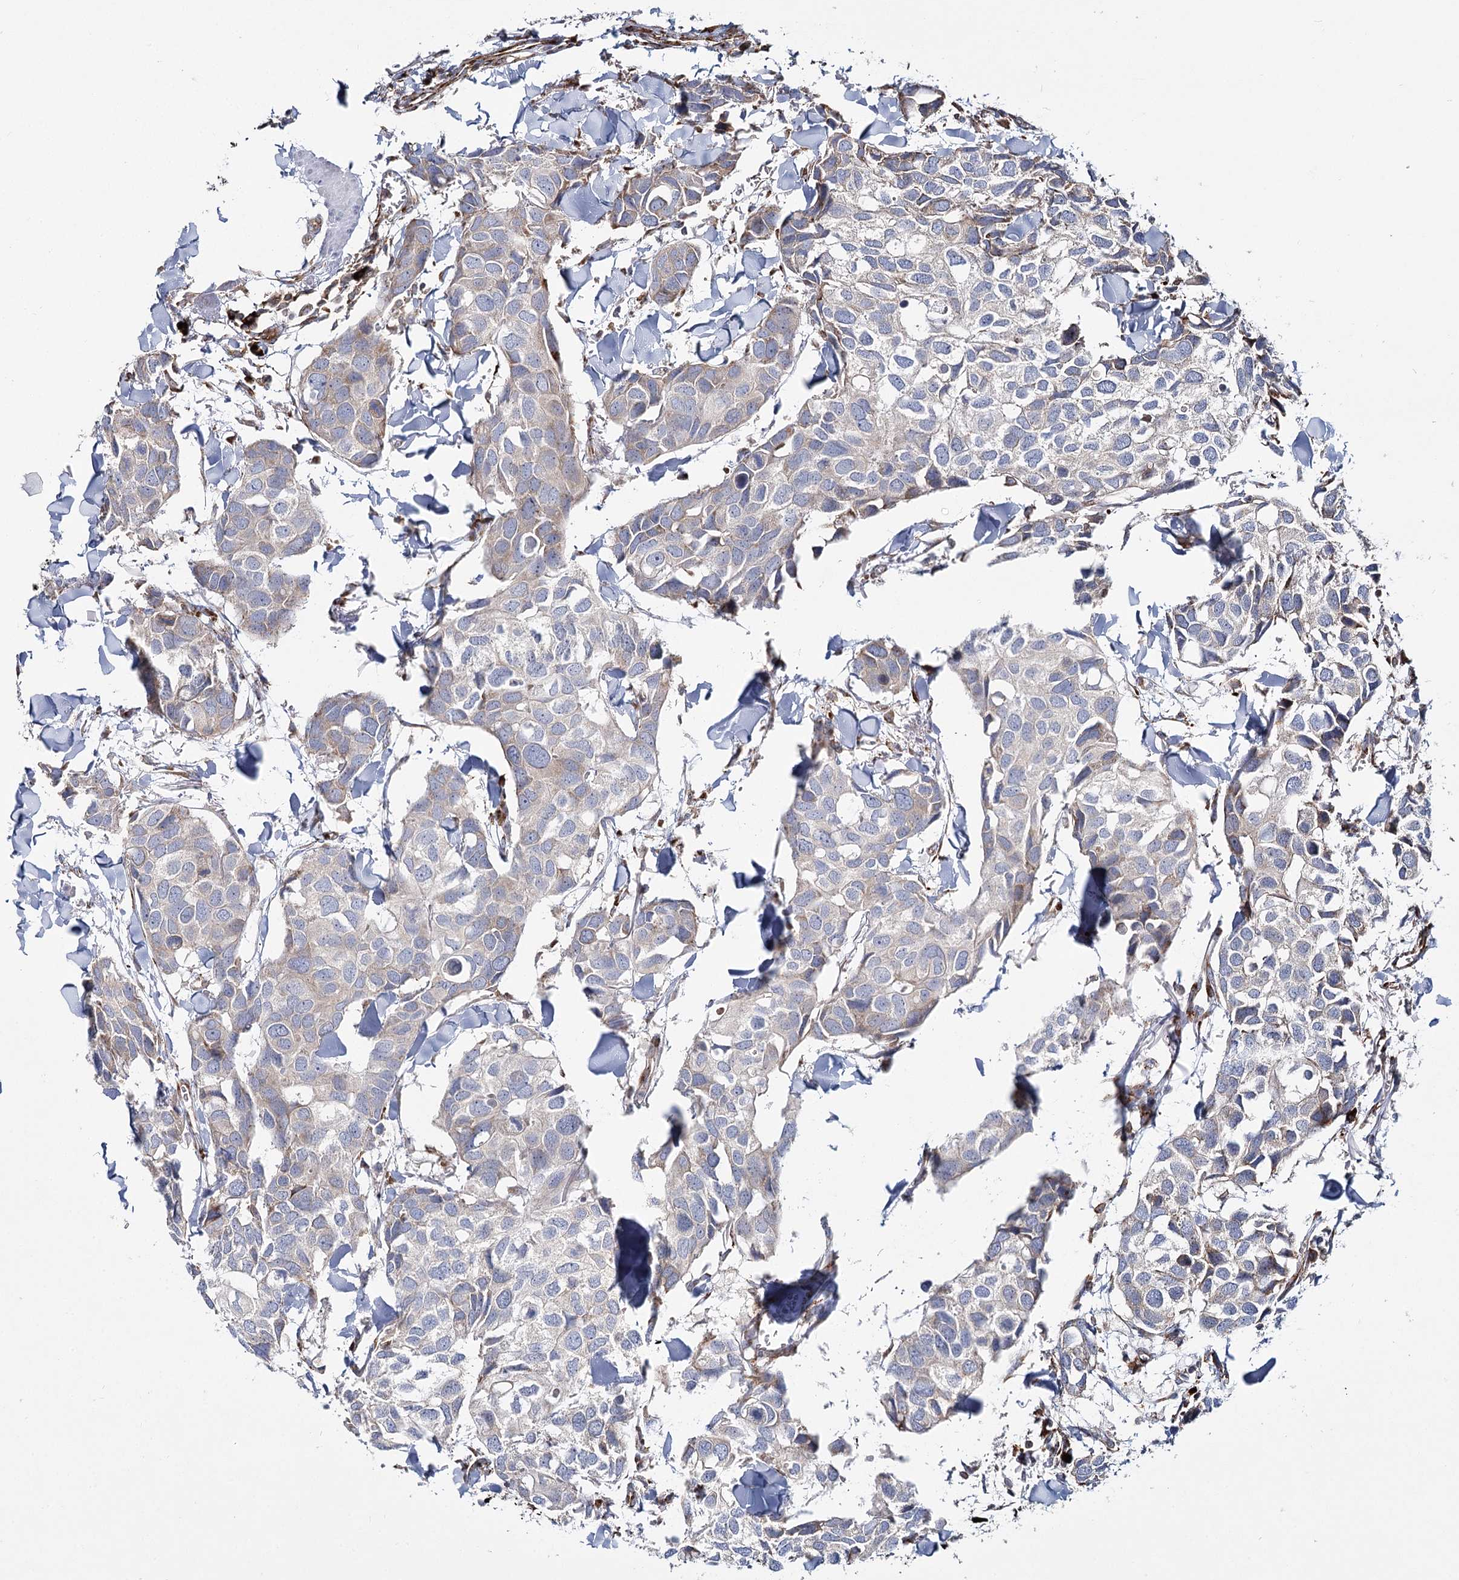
{"staining": {"intensity": "negative", "quantity": "none", "location": "none"}, "tissue": "breast cancer", "cell_type": "Tumor cells", "image_type": "cancer", "snomed": [{"axis": "morphology", "description": "Duct carcinoma"}, {"axis": "topography", "description": "Breast"}], "caption": "Protein analysis of breast invasive ductal carcinoma displays no significant staining in tumor cells. (Immunohistochemistry, brightfield microscopy, high magnification).", "gene": "POGLUT1", "patient": {"sex": "female", "age": 83}}